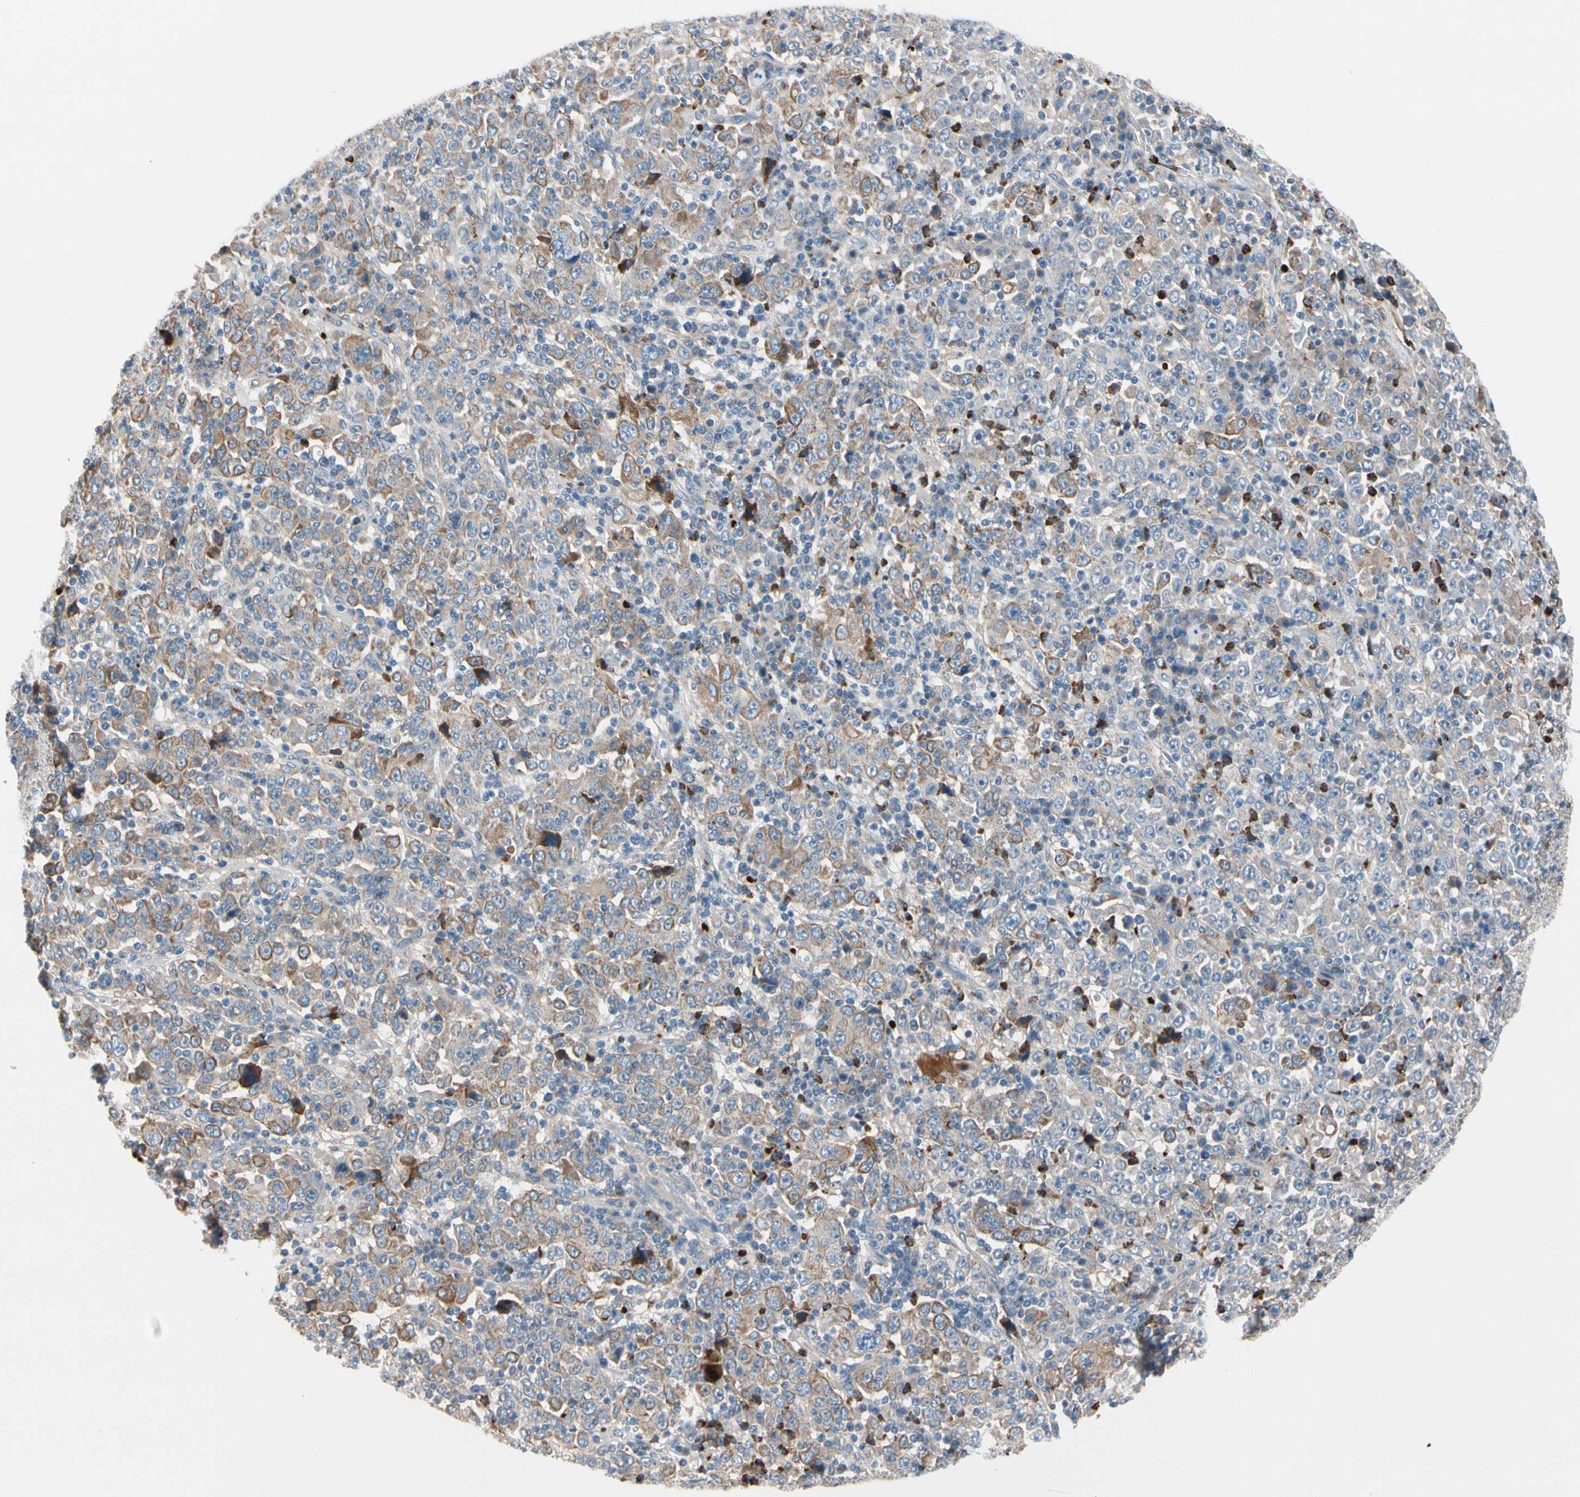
{"staining": {"intensity": "moderate", "quantity": "25%-75%", "location": "cytoplasmic/membranous"}, "tissue": "stomach cancer", "cell_type": "Tumor cells", "image_type": "cancer", "snomed": [{"axis": "morphology", "description": "Normal tissue, NOS"}, {"axis": "morphology", "description": "Adenocarcinoma, NOS"}, {"axis": "topography", "description": "Stomach, upper"}, {"axis": "topography", "description": "Stomach"}], "caption": "The photomicrograph displays immunohistochemical staining of adenocarcinoma (stomach). There is moderate cytoplasmic/membranous positivity is appreciated in about 25%-75% of tumor cells. (DAB (3,3'-diaminobenzidine) IHC with brightfield microscopy, high magnification).", "gene": "HJURP", "patient": {"sex": "male", "age": 59}}